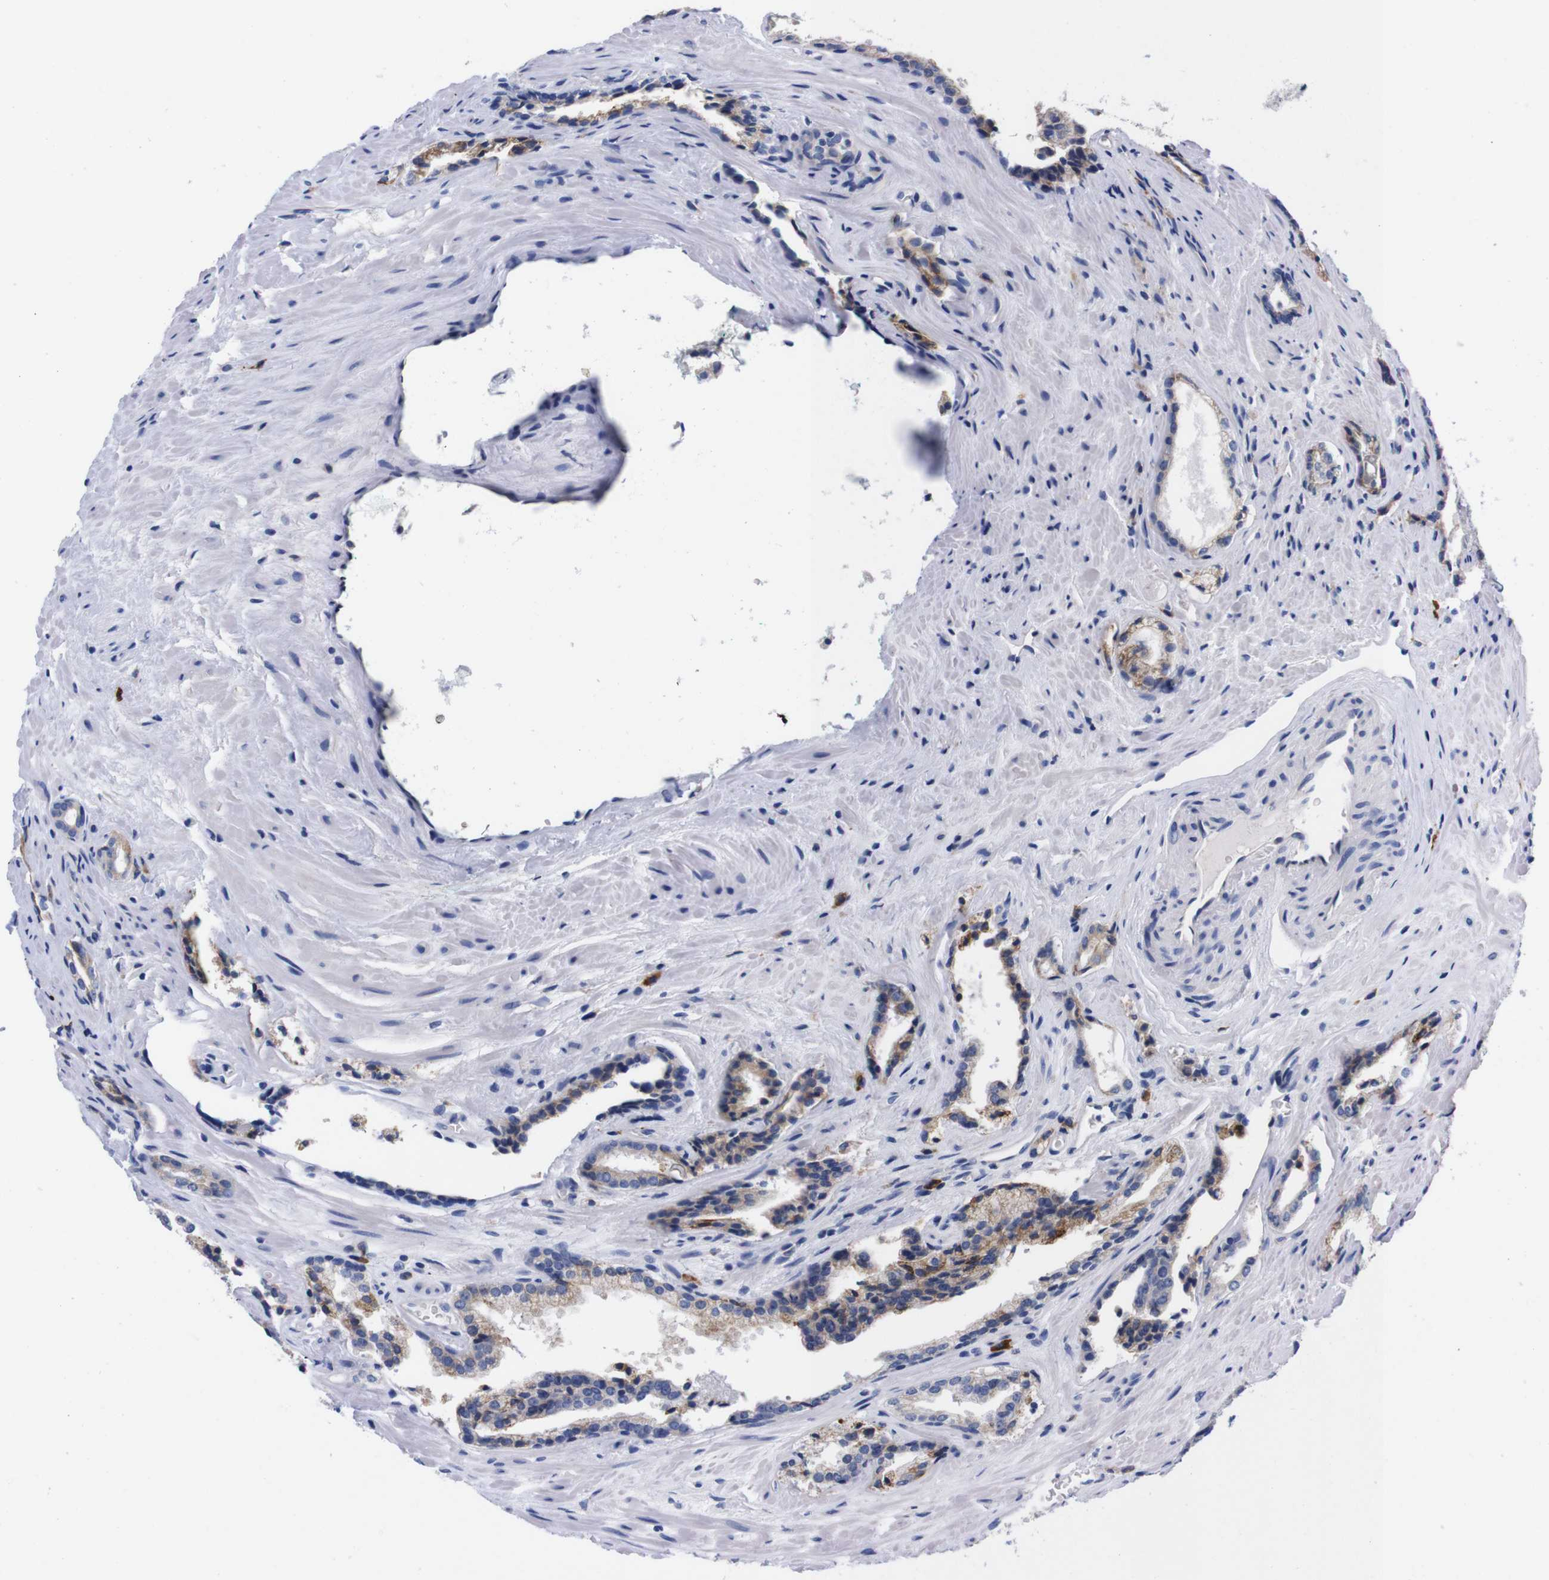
{"staining": {"intensity": "weak", "quantity": "<25%", "location": "cytoplasmic/membranous"}, "tissue": "prostate cancer", "cell_type": "Tumor cells", "image_type": "cancer", "snomed": [{"axis": "morphology", "description": "Adenocarcinoma, Low grade"}, {"axis": "topography", "description": "Prostate"}], "caption": "Photomicrograph shows no significant protein staining in tumor cells of prostate cancer.", "gene": "NEBL", "patient": {"sex": "male", "age": 60}}